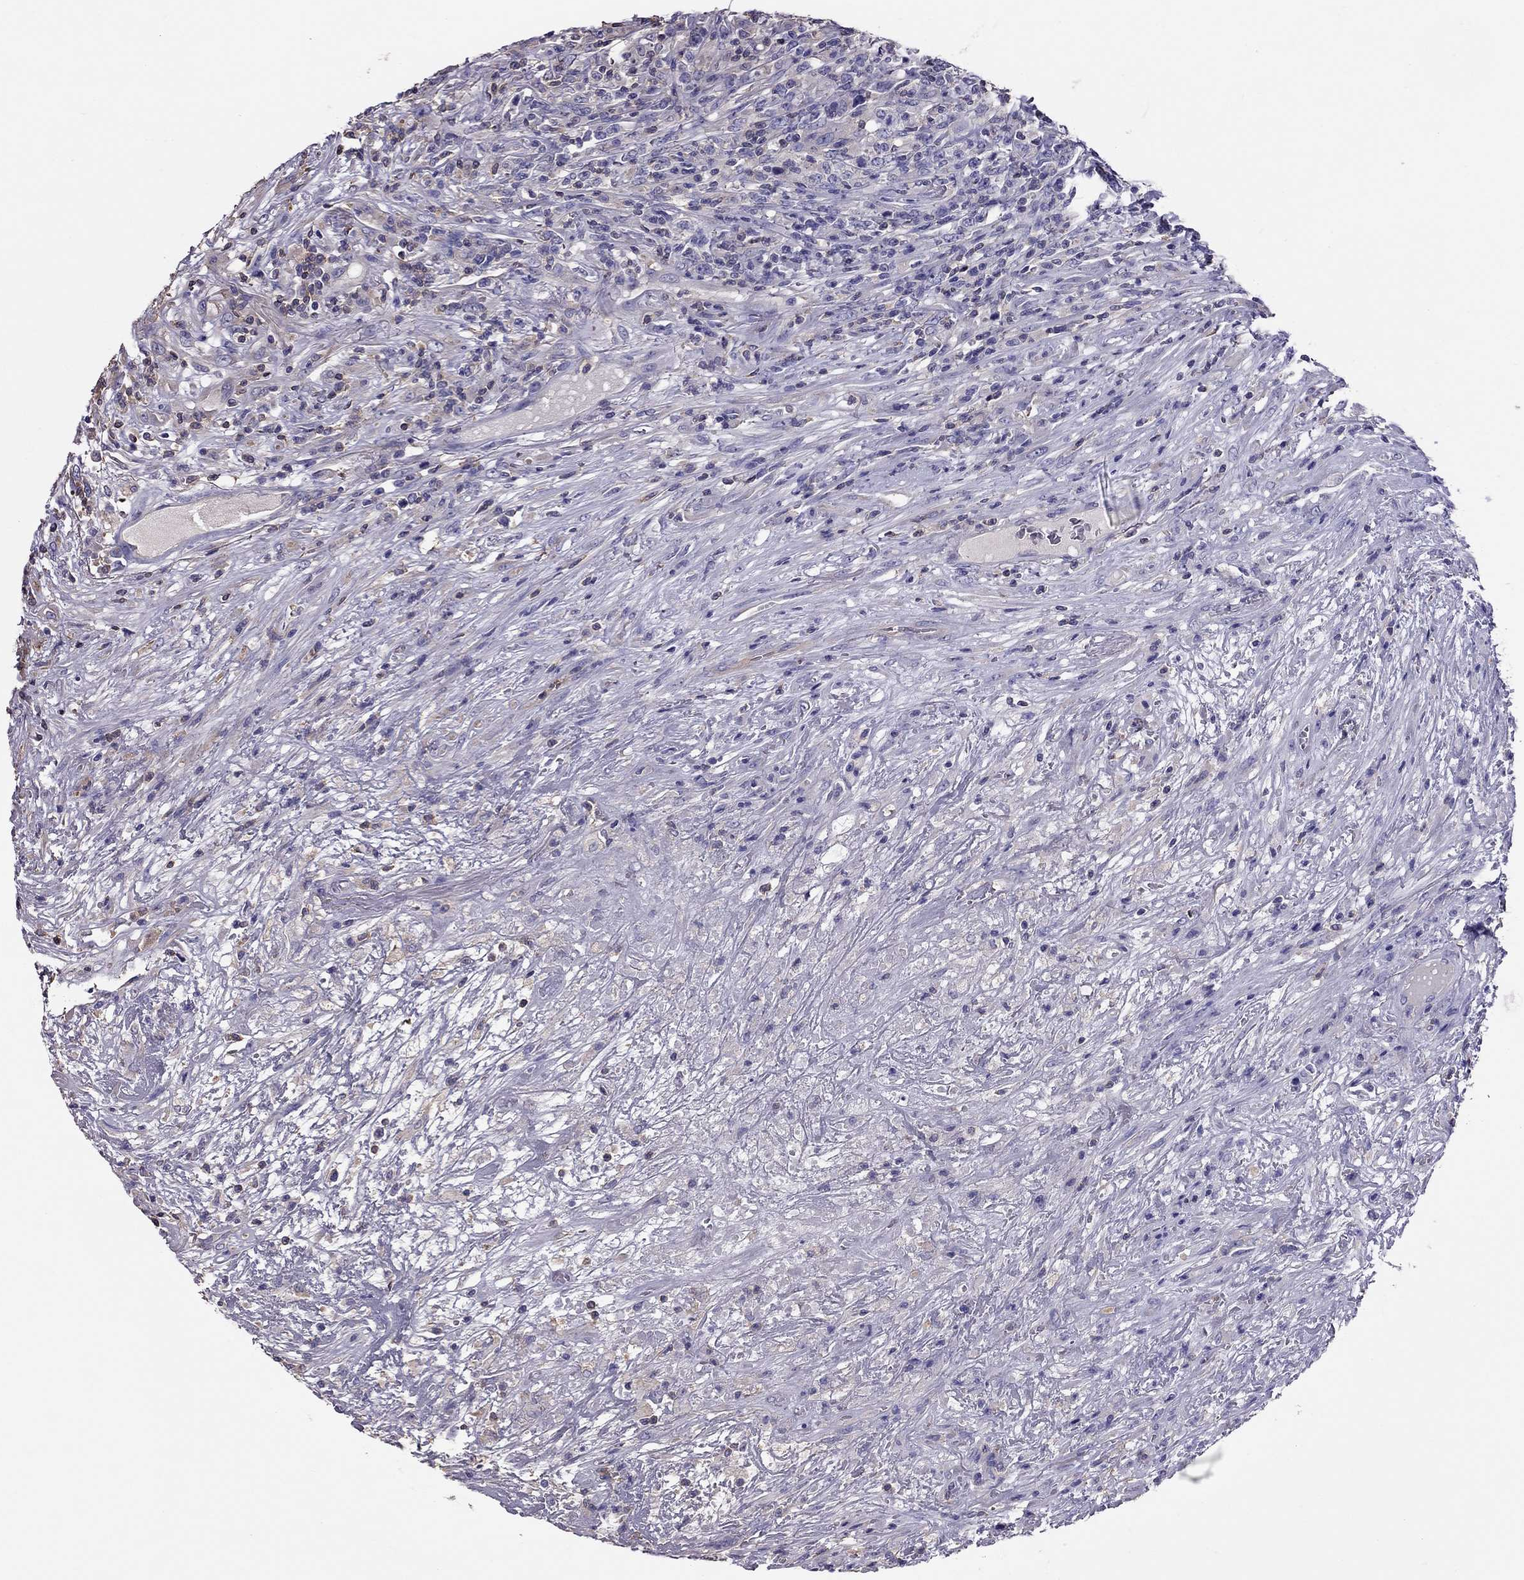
{"staining": {"intensity": "negative", "quantity": "none", "location": "none"}, "tissue": "lymphoma", "cell_type": "Tumor cells", "image_type": "cancer", "snomed": [{"axis": "morphology", "description": "Malignant lymphoma, non-Hodgkin's type, High grade"}, {"axis": "topography", "description": "Lung"}], "caption": "The immunohistochemistry image has no significant staining in tumor cells of high-grade malignant lymphoma, non-Hodgkin's type tissue.", "gene": "TEX22", "patient": {"sex": "male", "age": 79}}